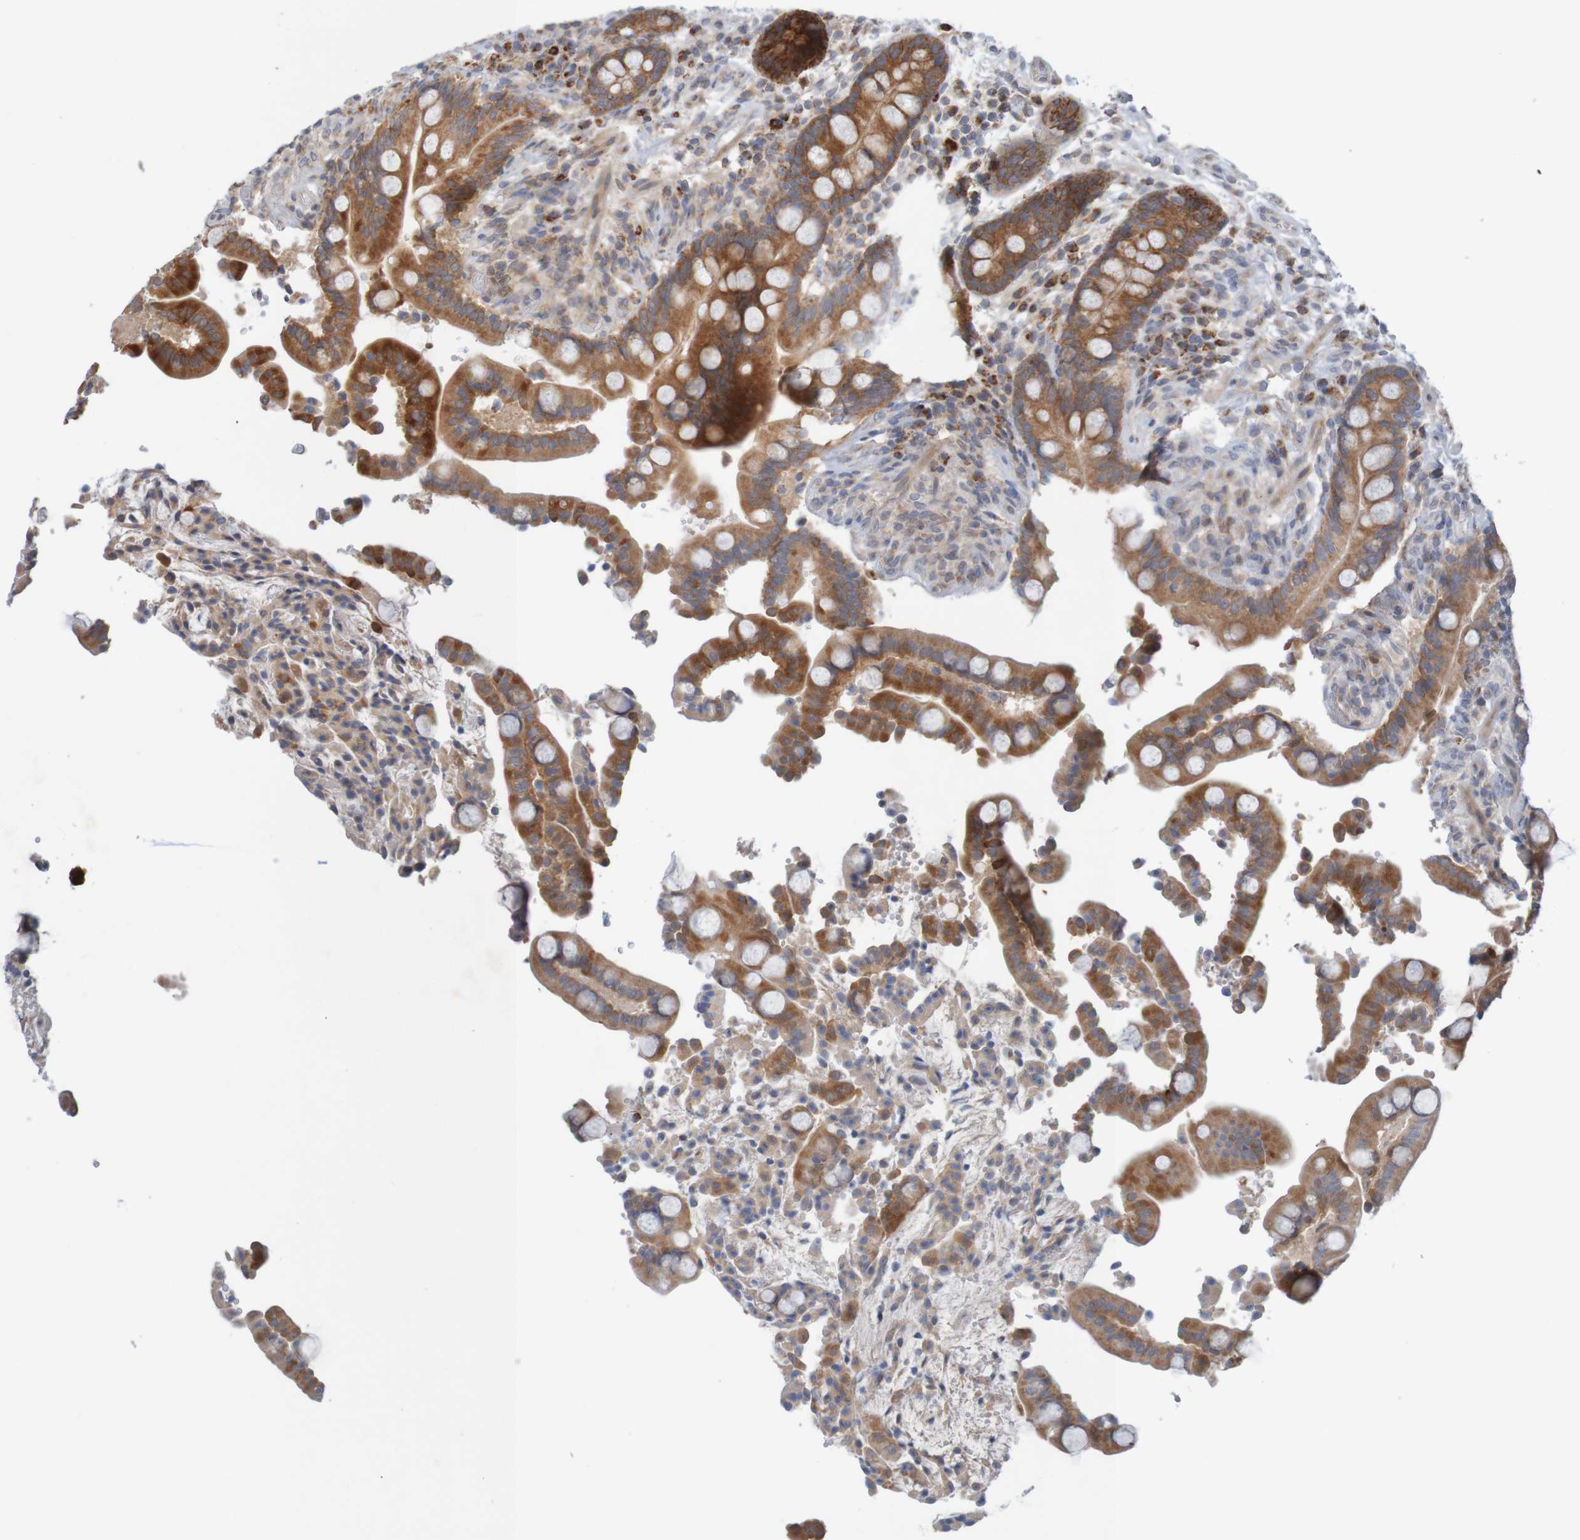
{"staining": {"intensity": "weak", "quantity": "25%-75%", "location": "cytoplasmic/membranous"}, "tissue": "colon", "cell_type": "Endothelial cells", "image_type": "normal", "snomed": [{"axis": "morphology", "description": "Normal tissue, NOS"}, {"axis": "topography", "description": "Colon"}], "caption": "Protein positivity by immunohistochemistry (IHC) reveals weak cytoplasmic/membranous staining in approximately 25%-75% of endothelial cells in normal colon. The staining is performed using DAB (3,3'-diaminobenzidine) brown chromogen to label protein expression. The nuclei are counter-stained blue using hematoxylin.", "gene": "NAV2", "patient": {"sex": "male", "age": 73}}